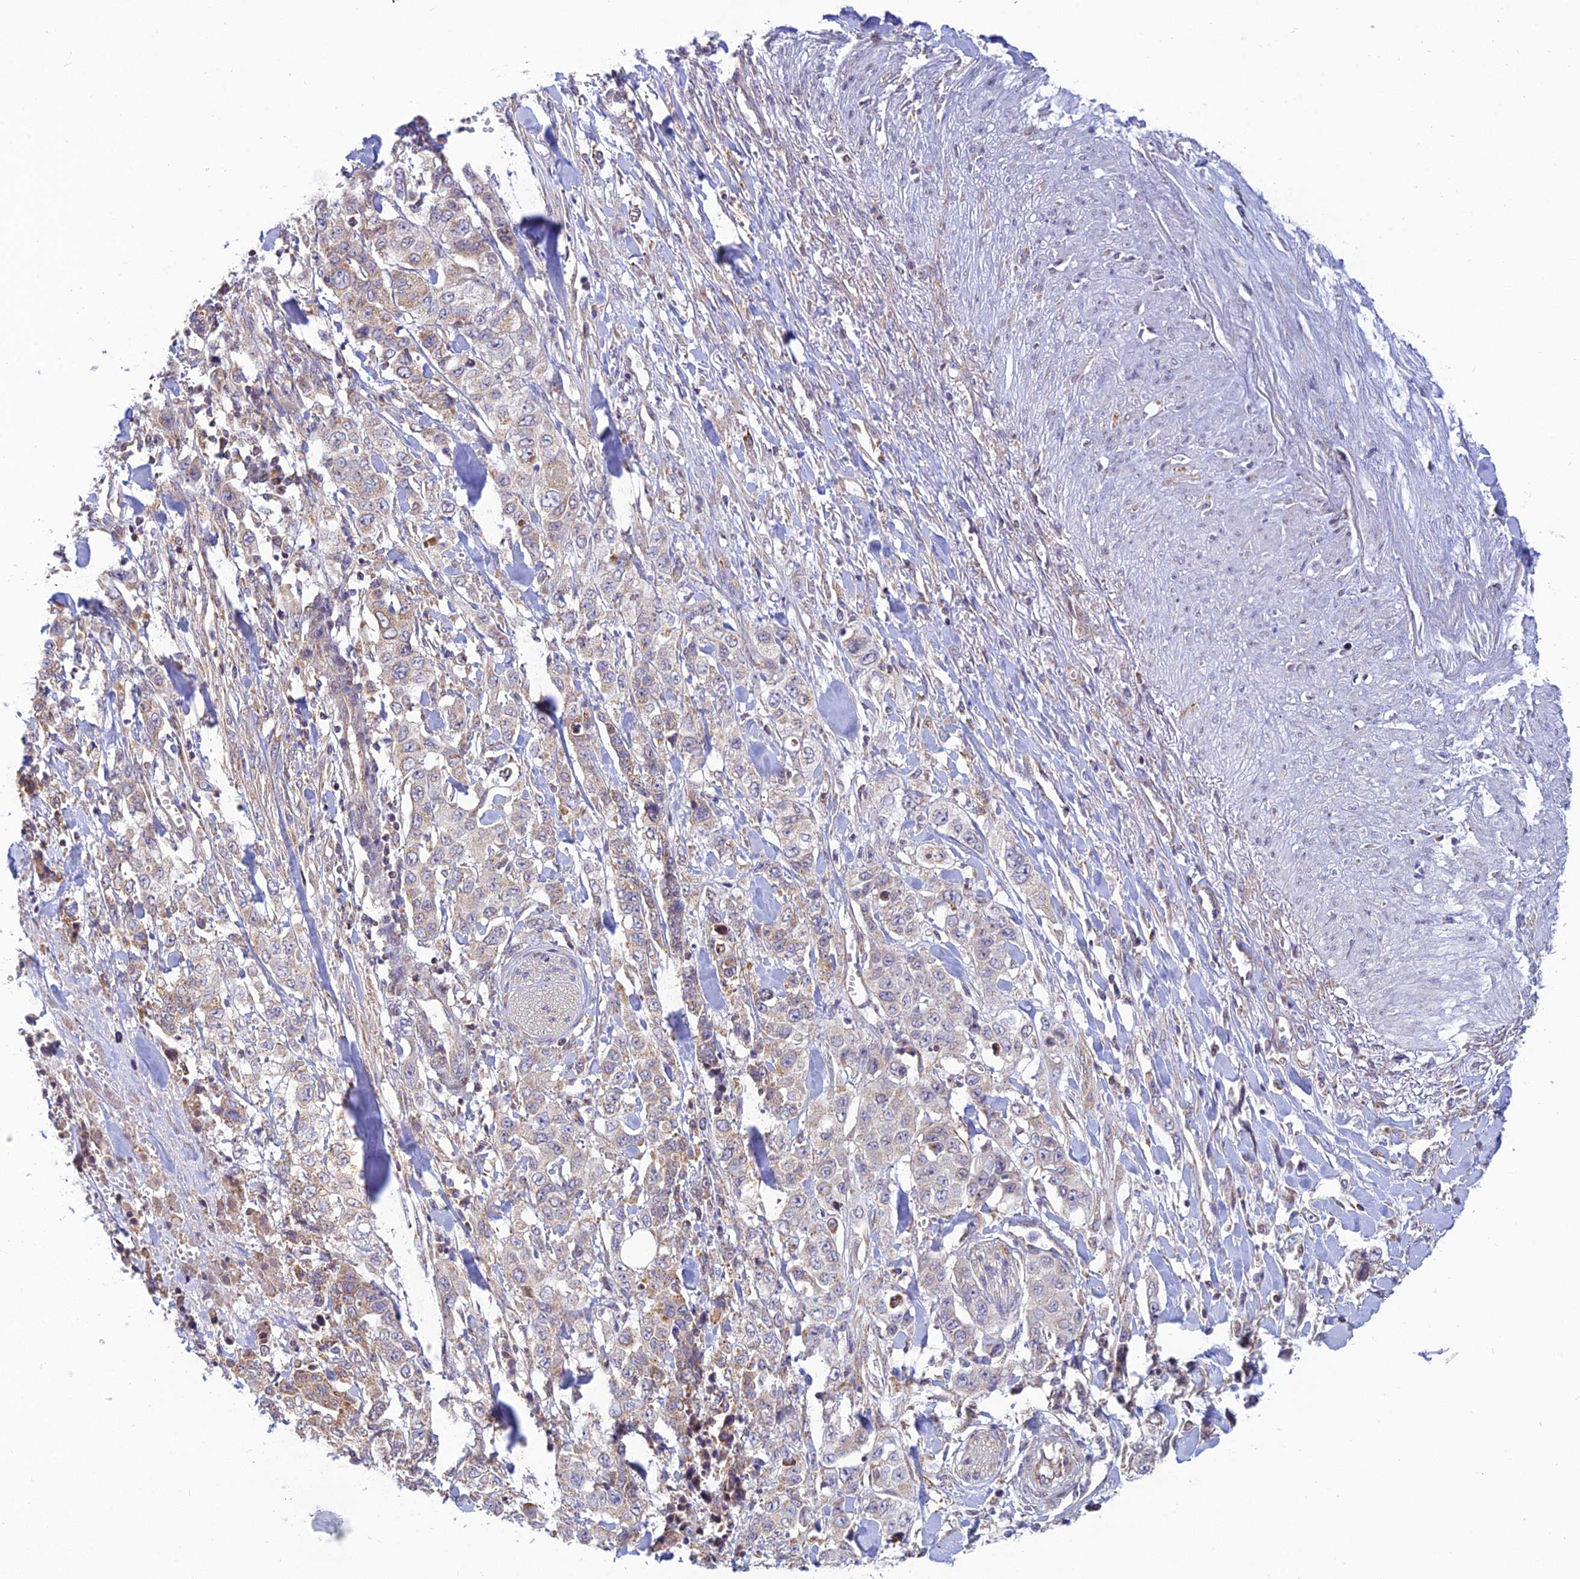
{"staining": {"intensity": "weak", "quantity": "<25%", "location": "cytoplasmic/membranous"}, "tissue": "stomach cancer", "cell_type": "Tumor cells", "image_type": "cancer", "snomed": [{"axis": "morphology", "description": "Adenocarcinoma, NOS"}, {"axis": "topography", "description": "Stomach, upper"}], "caption": "IHC of human adenocarcinoma (stomach) demonstrates no expression in tumor cells.", "gene": "HOOK2", "patient": {"sex": "male", "age": 62}}